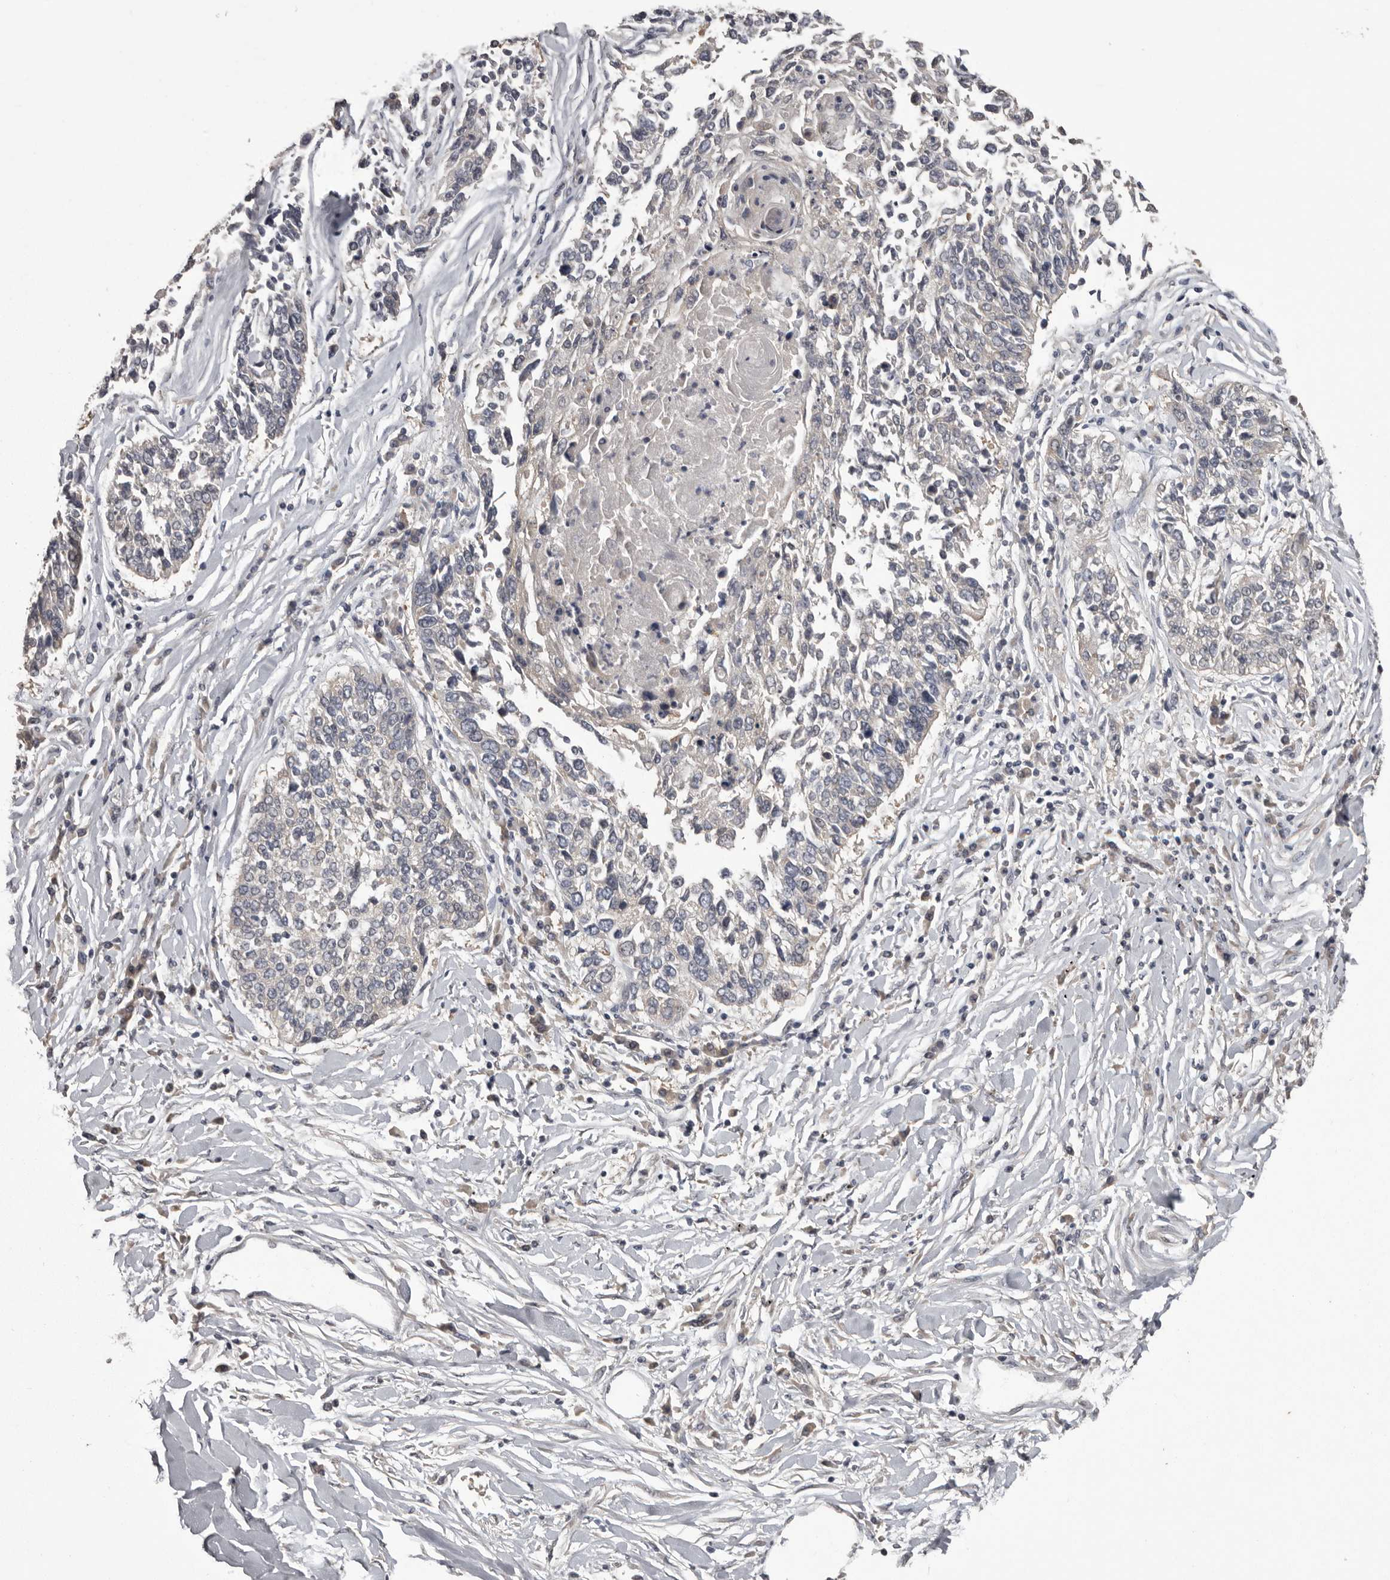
{"staining": {"intensity": "negative", "quantity": "none", "location": "none"}, "tissue": "lung cancer", "cell_type": "Tumor cells", "image_type": "cancer", "snomed": [{"axis": "morphology", "description": "Normal tissue, NOS"}, {"axis": "morphology", "description": "Squamous cell carcinoma, NOS"}, {"axis": "topography", "description": "Cartilage tissue"}, {"axis": "topography", "description": "Bronchus"}, {"axis": "topography", "description": "Lung"}, {"axis": "topography", "description": "Peripheral nerve tissue"}], "caption": "A high-resolution image shows IHC staining of lung squamous cell carcinoma, which demonstrates no significant staining in tumor cells. (DAB immunohistochemistry (IHC) with hematoxylin counter stain).", "gene": "DARS1", "patient": {"sex": "female", "age": 49}}